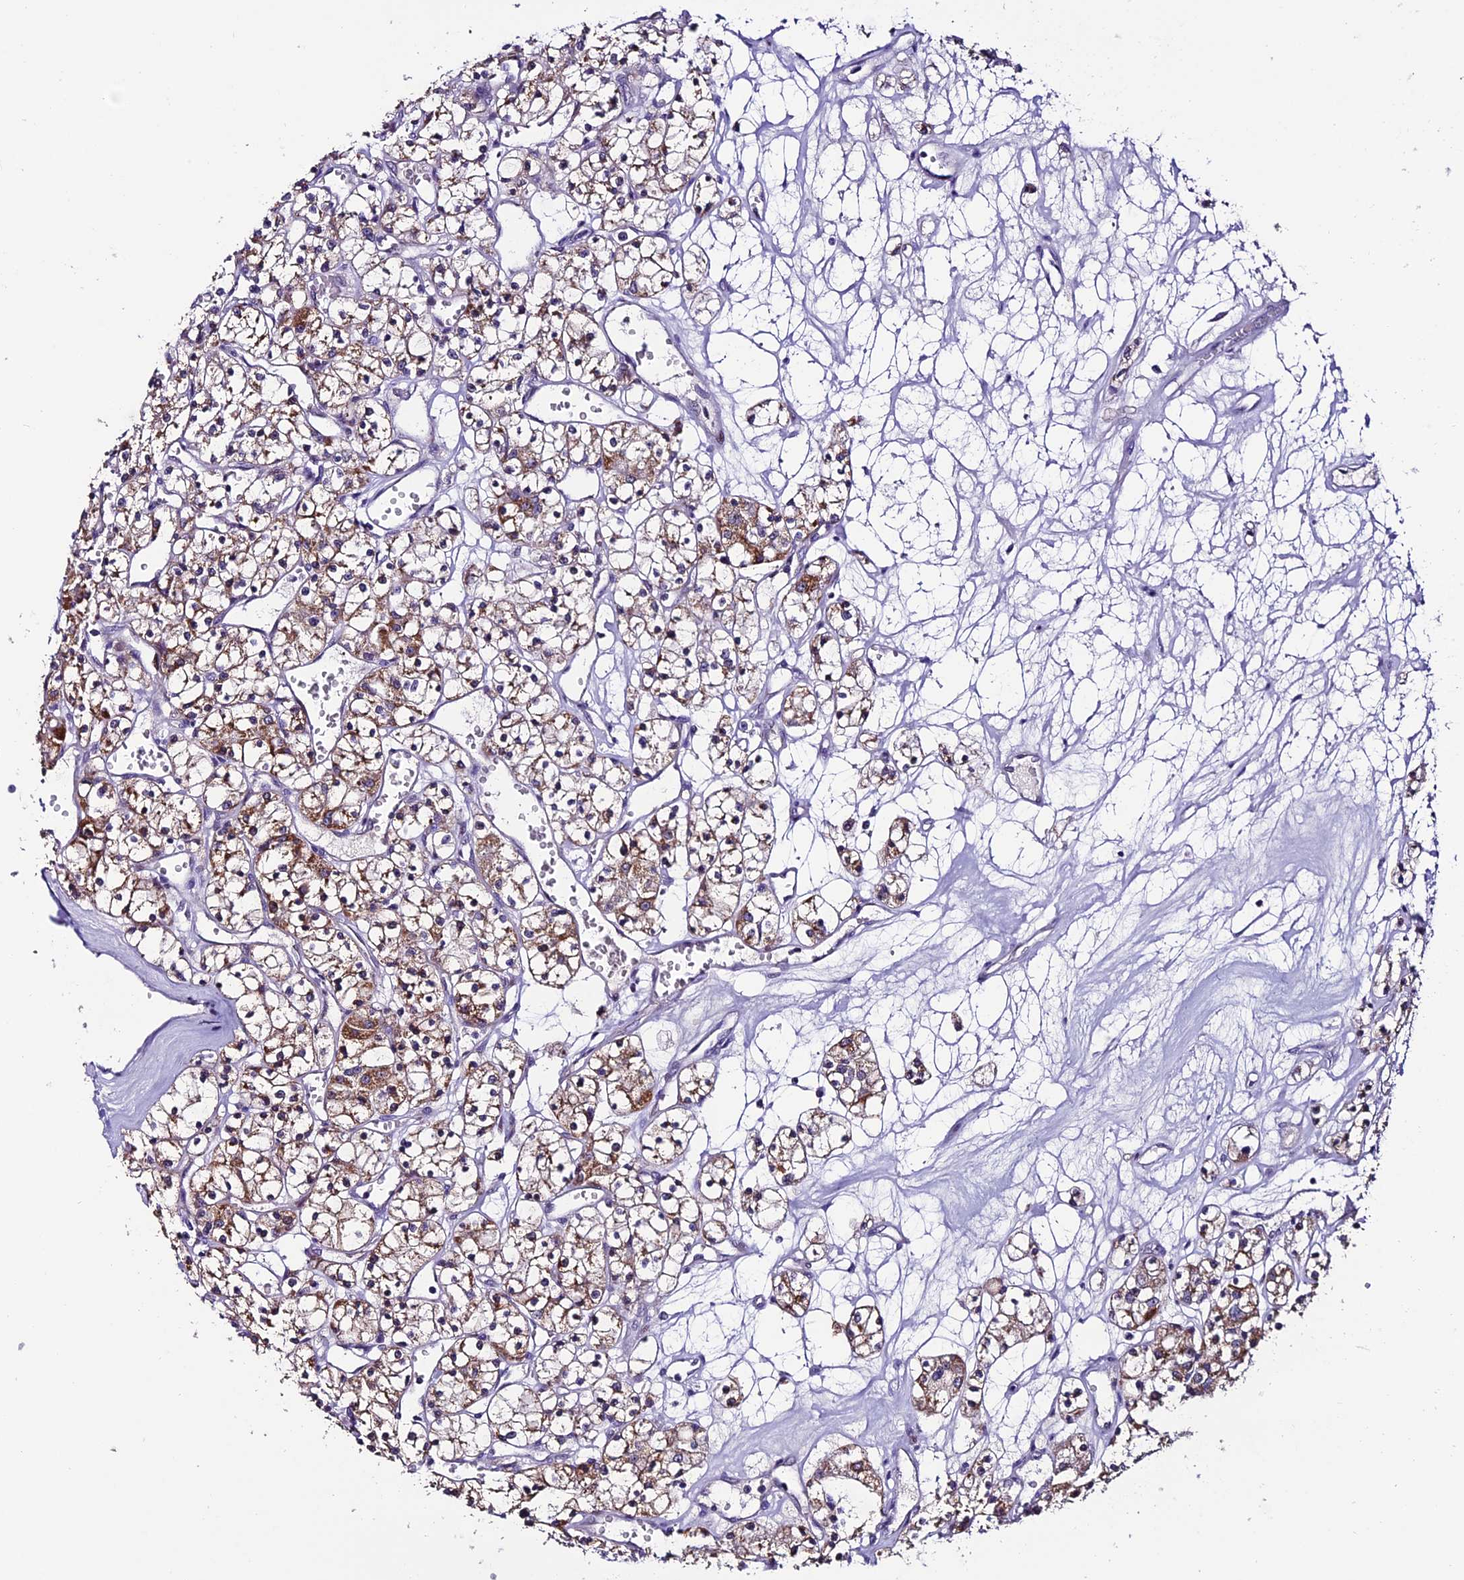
{"staining": {"intensity": "moderate", "quantity": "25%-75%", "location": "cytoplasmic/membranous"}, "tissue": "renal cancer", "cell_type": "Tumor cells", "image_type": "cancer", "snomed": [{"axis": "morphology", "description": "Adenocarcinoma, NOS"}, {"axis": "topography", "description": "Kidney"}], "caption": "Immunohistochemistry (IHC) (DAB (3,3'-diaminobenzidine)) staining of human renal adenocarcinoma displays moderate cytoplasmic/membranous protein positivity in about 25%-75% of tumor cells. (DAB (3,3'-diaminobenzidine) IHC with brightfield microscopy, high magnification).", "gene": "SLC10A1", "patient": {"sex": "female", "age": 59}}